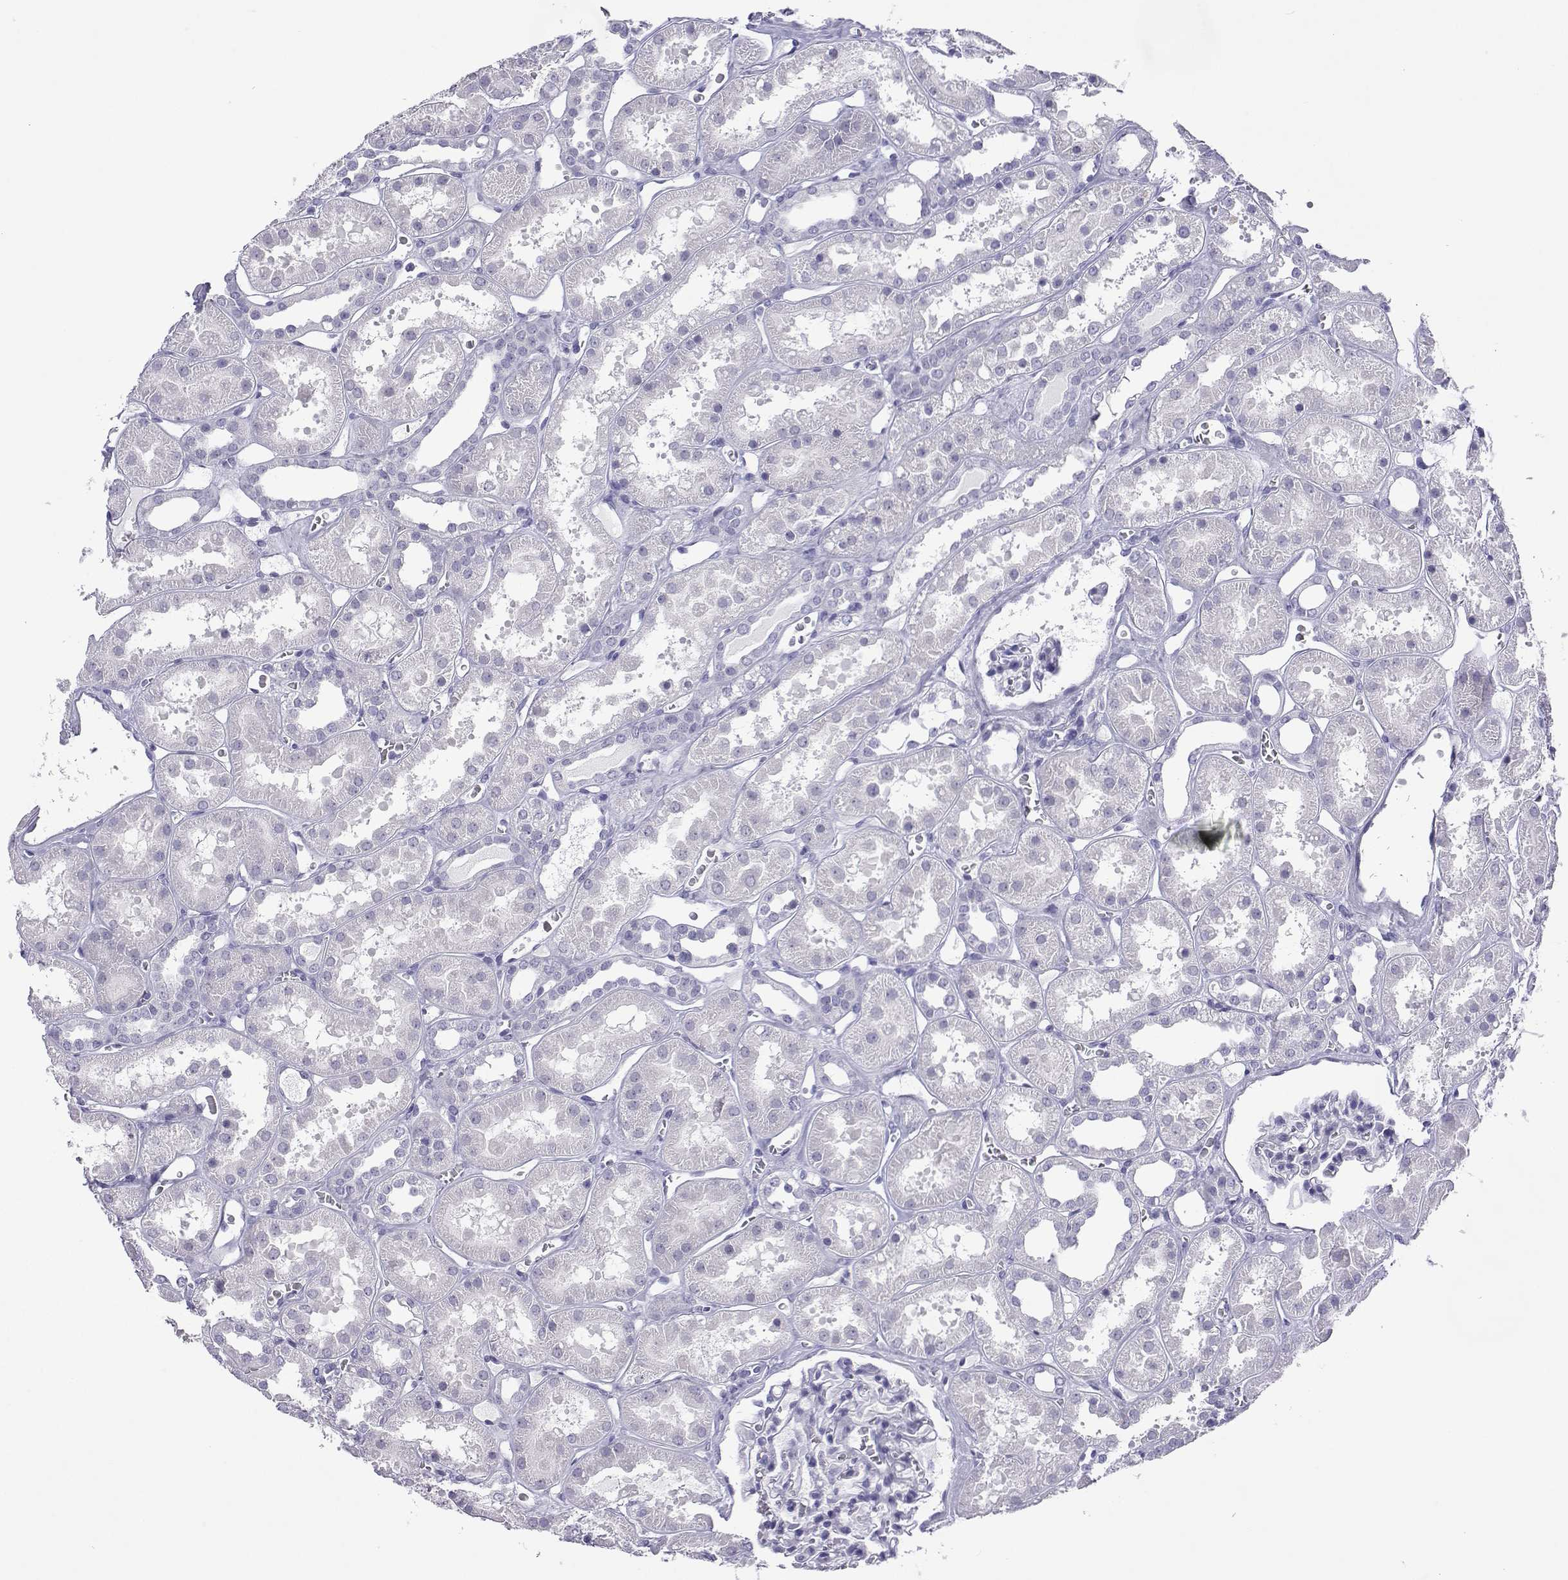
{"staining": {"intensity": "negative", "quantity": "none", "location": "none"}, "tissue": "kidney", "cell_type": "Cells in glomeruli", "image_type": "normal", "snomed": [{"axis": "morphology", "description": "Normal tissue, NOS"}, {"axis": "topography", "description": "Kidney"}], "caption": "This is an immunohistochemistry image of normal kidney. There is no positivity in cells in glomeruli.", "gene": "ACTL7A", "patient": {"sex": "female", "age": 41}}